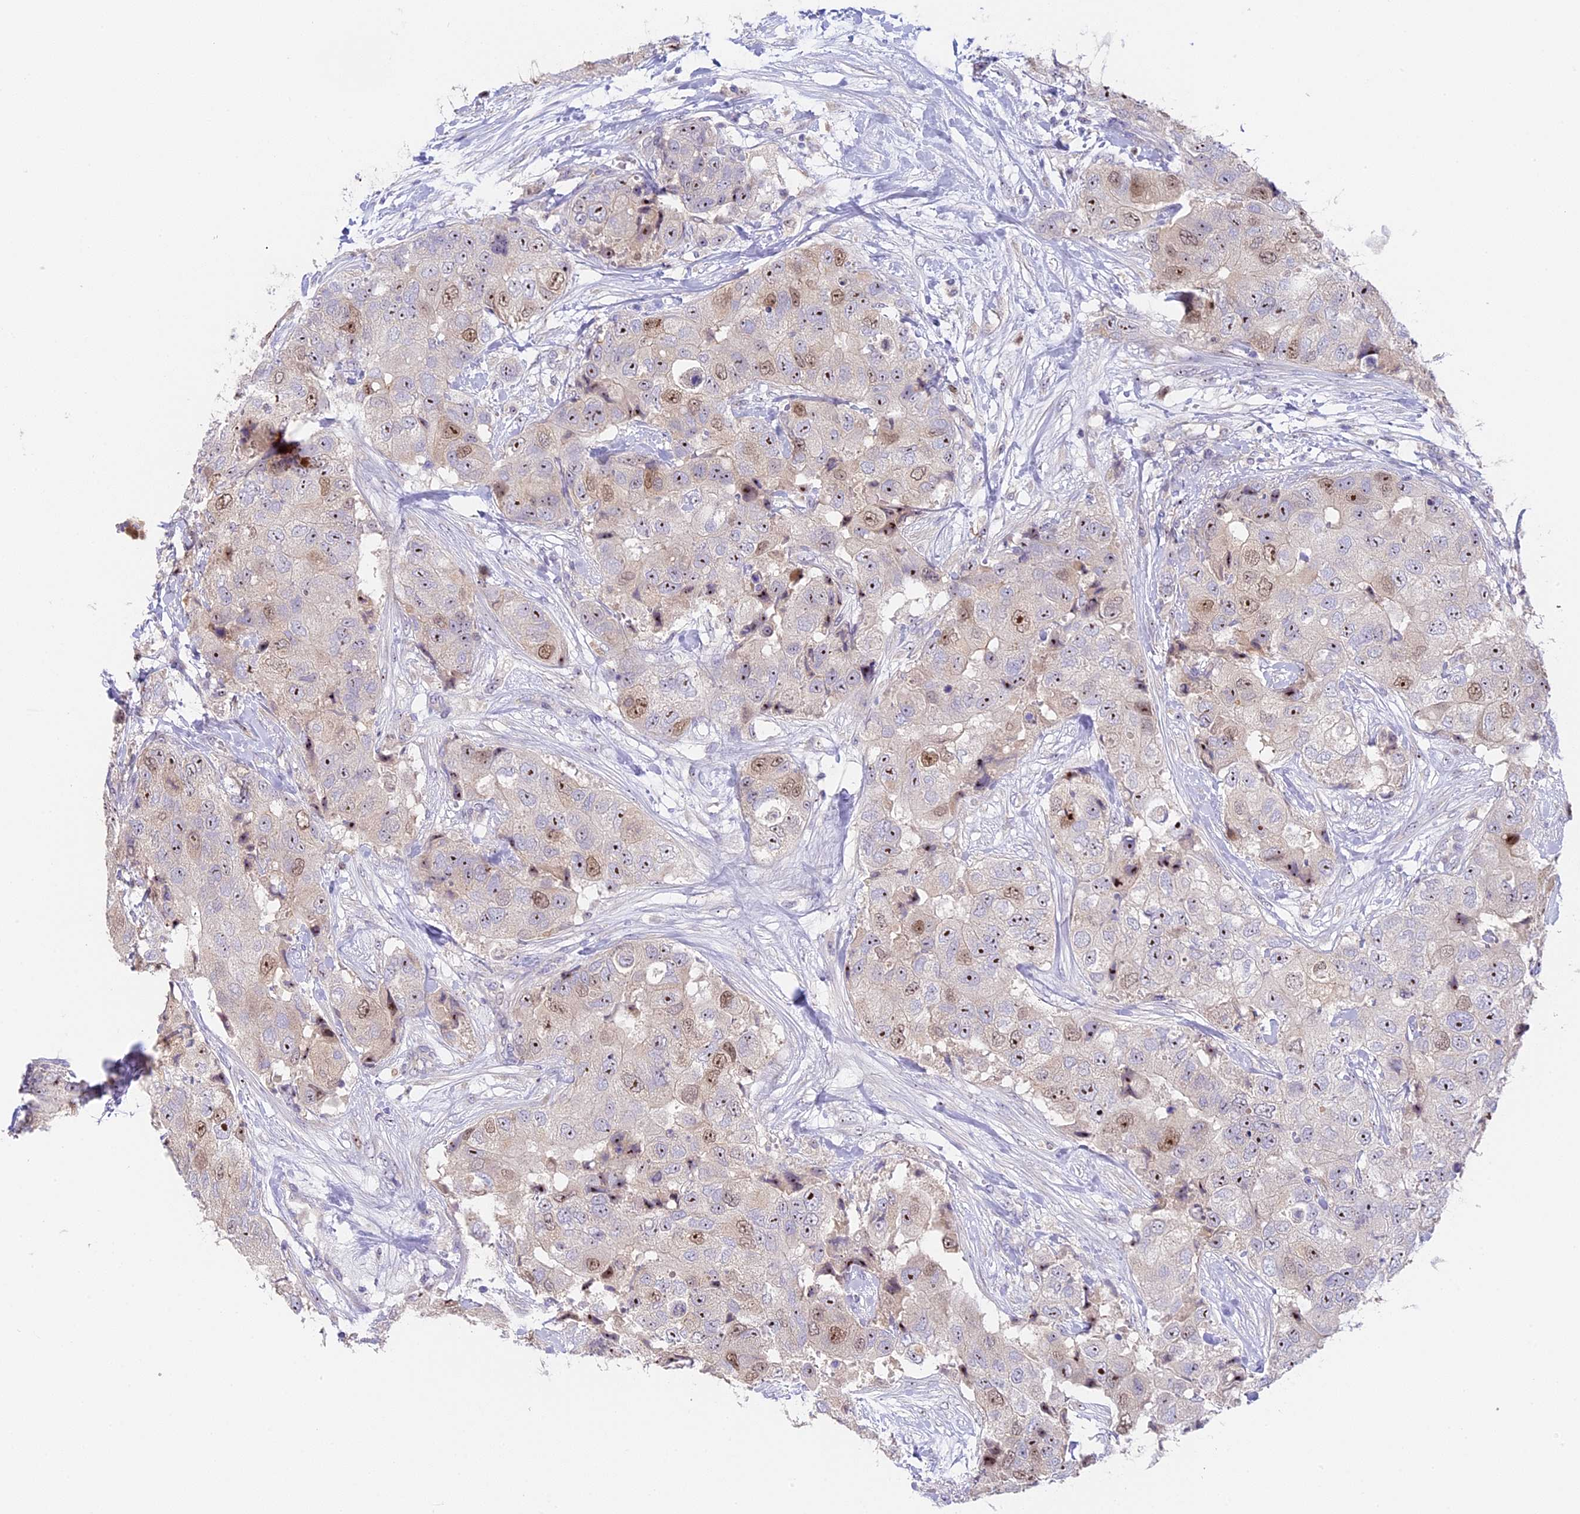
{"staining": {"intensity": "moderate", "quantity": ">75%", "location": "nuclear"}, "tissue": "breast cancer", "cell_type": "Tumor cells", "image_type": "cancer", "snomed": [{"axis": "morphology", "description": "Duct carcinoma"}, {"axis": "topography", "description": "Breast"}], "caption": "Intraductal carcinoma (breast) was stained to show a protein in brown. There is medium levels of moderate nuclear expression in about >75% of tumor cells. (Brightfield microscopy of DAB IHC at high magnification).", "gene": "RAD51", "patient": {"sex": "female", "age": 62}}